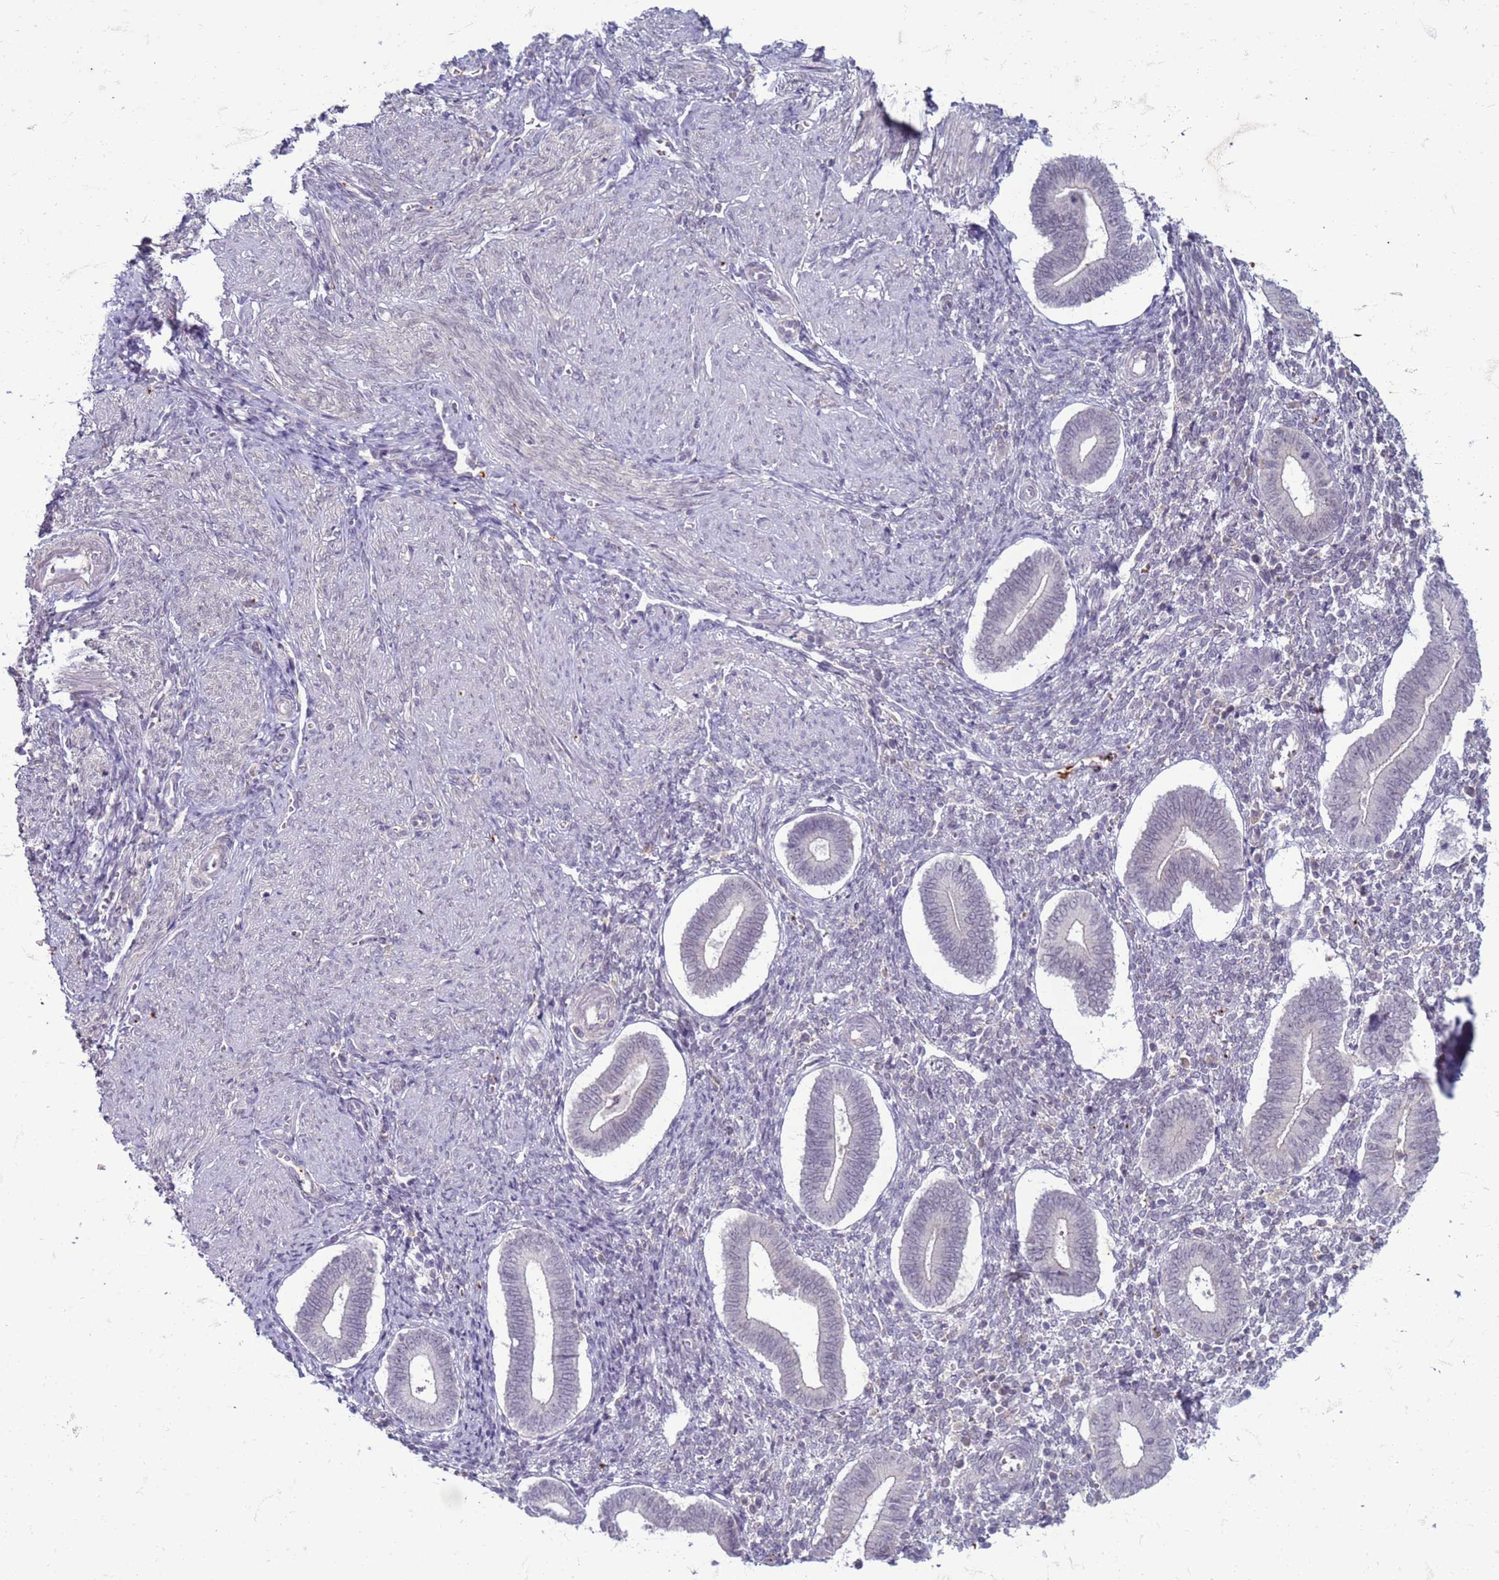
{"staining": {"intensity": "negative", "quantity": "none", "location": "none"}, "tissue": "endometrium", "cell_type": "Cells in endometrial stroma", "image_type": "normal", "snomed": [{"axis": "morphology", "description": "Normal tissue, NOS"}, {"axis": "topography", "description": "Endometrium"}], "caption": "DAB (3,3'-diaminobenzidine) immunohistochemical staining of normal human endometrium demonstrates no significant expression in cells in endometrial stroma. (DAB (3,3'-diaminobenzidine) immunohistochemistry visualized using brightfield microscopy, high magnification).", "gene": "SLC15A3", "patient": {"sex": "female", "age": 44}}